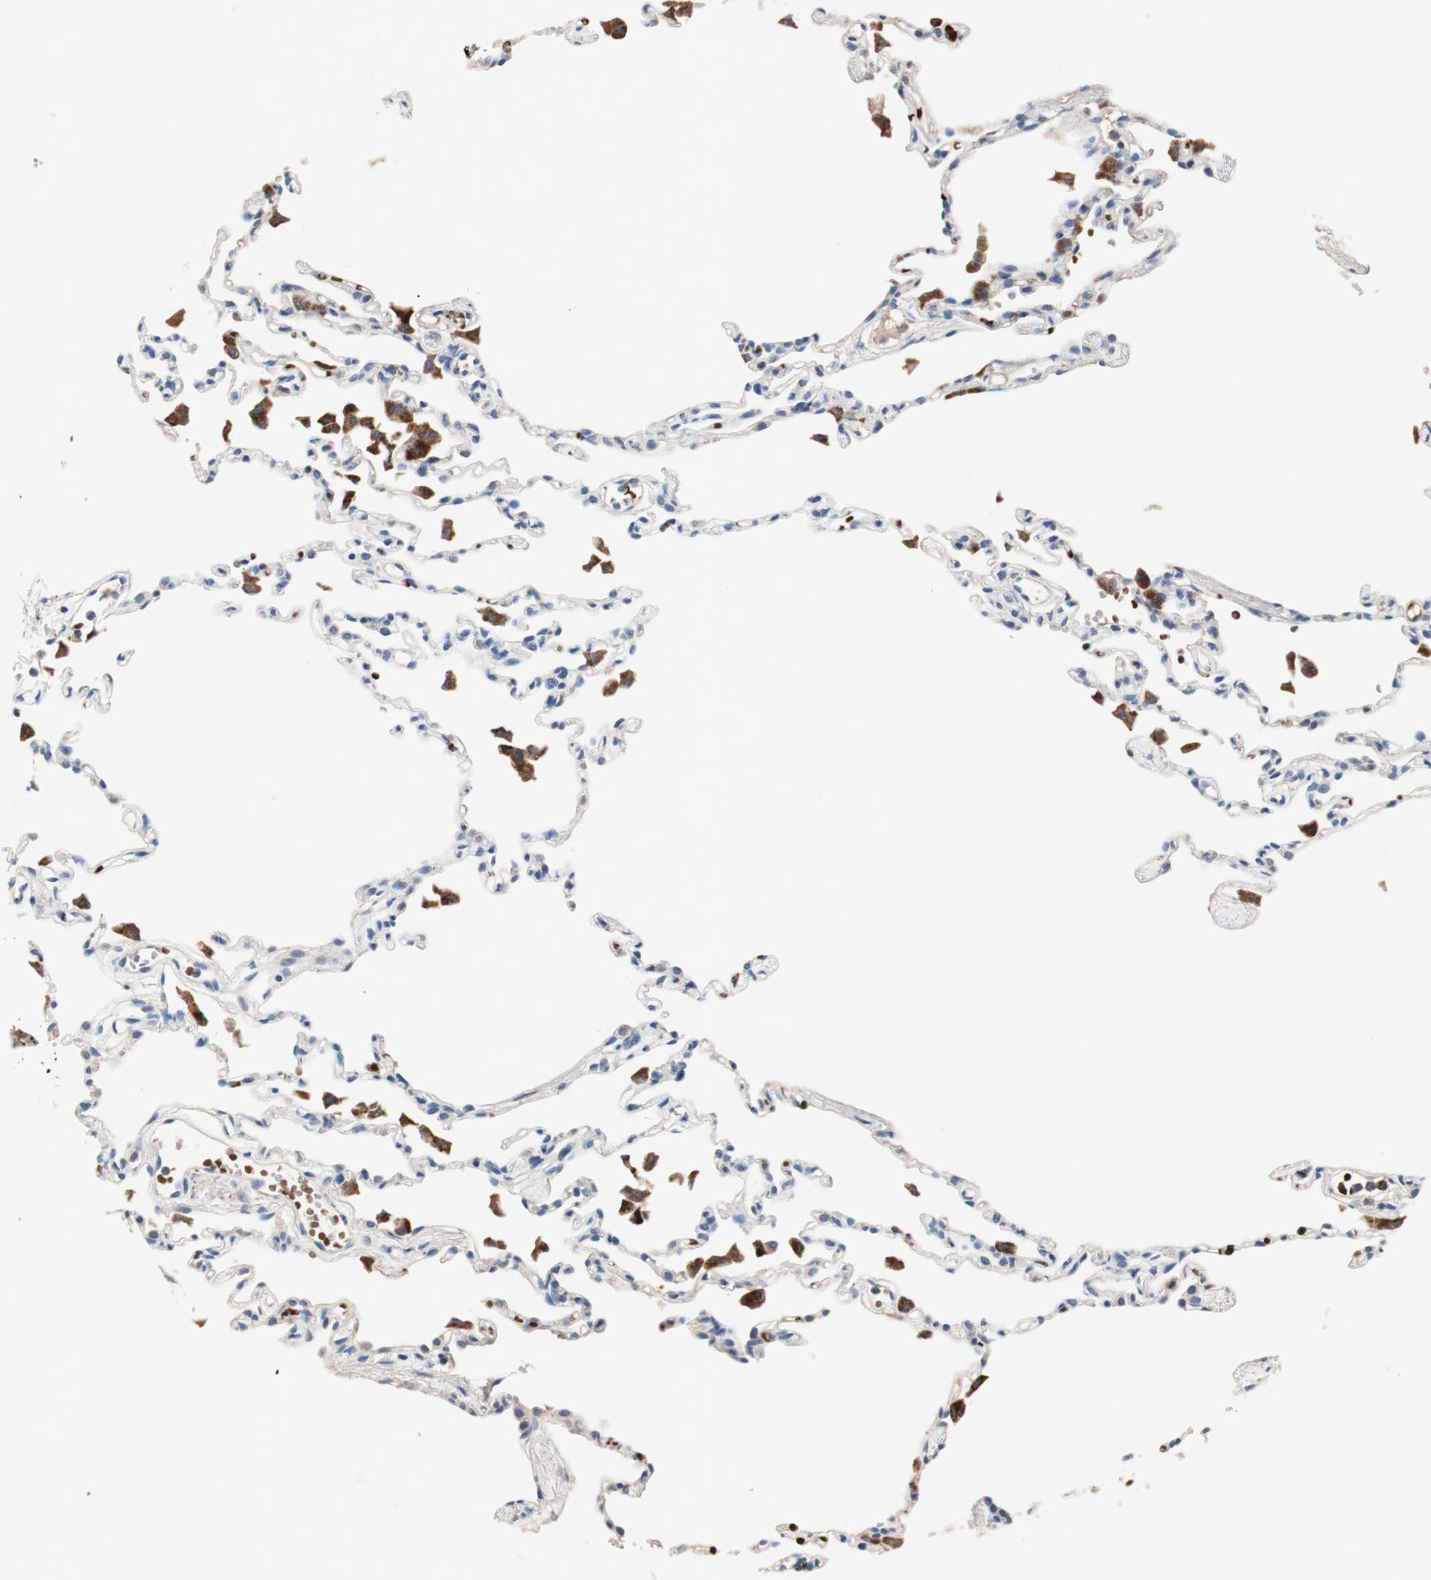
{"staining": {"intensity": "weak", "quantity": "<25%", "location": "cytoplasmic/membranous"}, "tissue": "lung", "cell_type": "Alveolar cells", "image_type": "normal", "snomed": [{"axis": "morphology", "description": "Normal tissue, NOS"}, {"axis": "topography", "description": "Lung"}], "caption": "This is an immunohistochemistry (IHC) histopathology image of unremarkable human lung. There is no positivity in alveolar cells.", "gene": "CDON", "patient": {"sex": "female", "age": 49}}